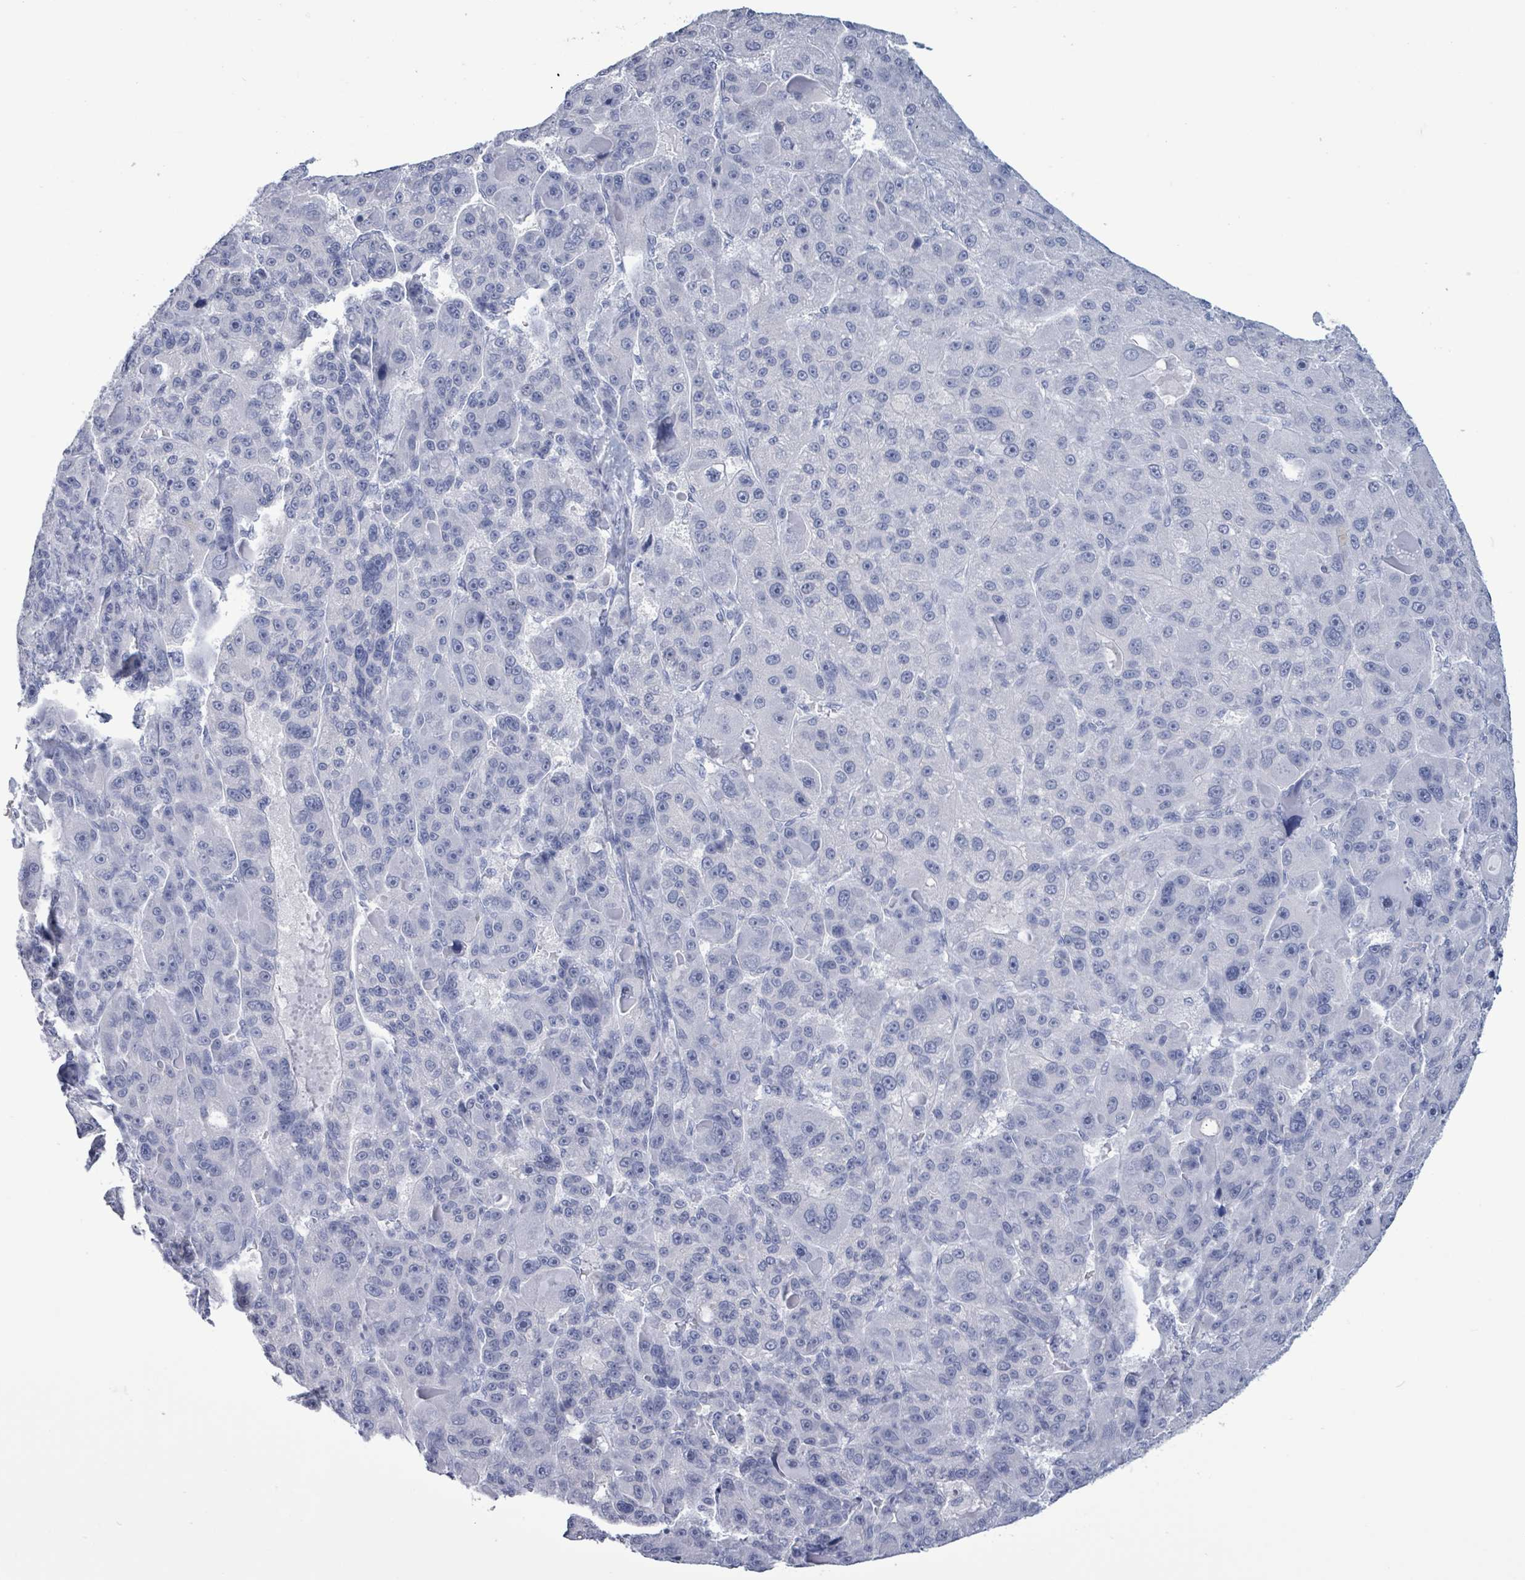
{"staining": {"intensity": "negative", "quantity": "none", "location": "none"}, "tissue": "liver cancer", "cell_type": "Tumor cells", "image_type": "cancer", "snomed": [{"axis": "morphology", "description": "Carcinoma, Hepatocellular, NOS"}, {"axis": "topography", "description": "Liver"}], "caption": "The immunohistochemistry (IHC) photomicrograph has no significant staining in tumor cells of liver cancer tissue.", "gene": "NKX2-1", "patient": {"sex": "male", "age": 76}}